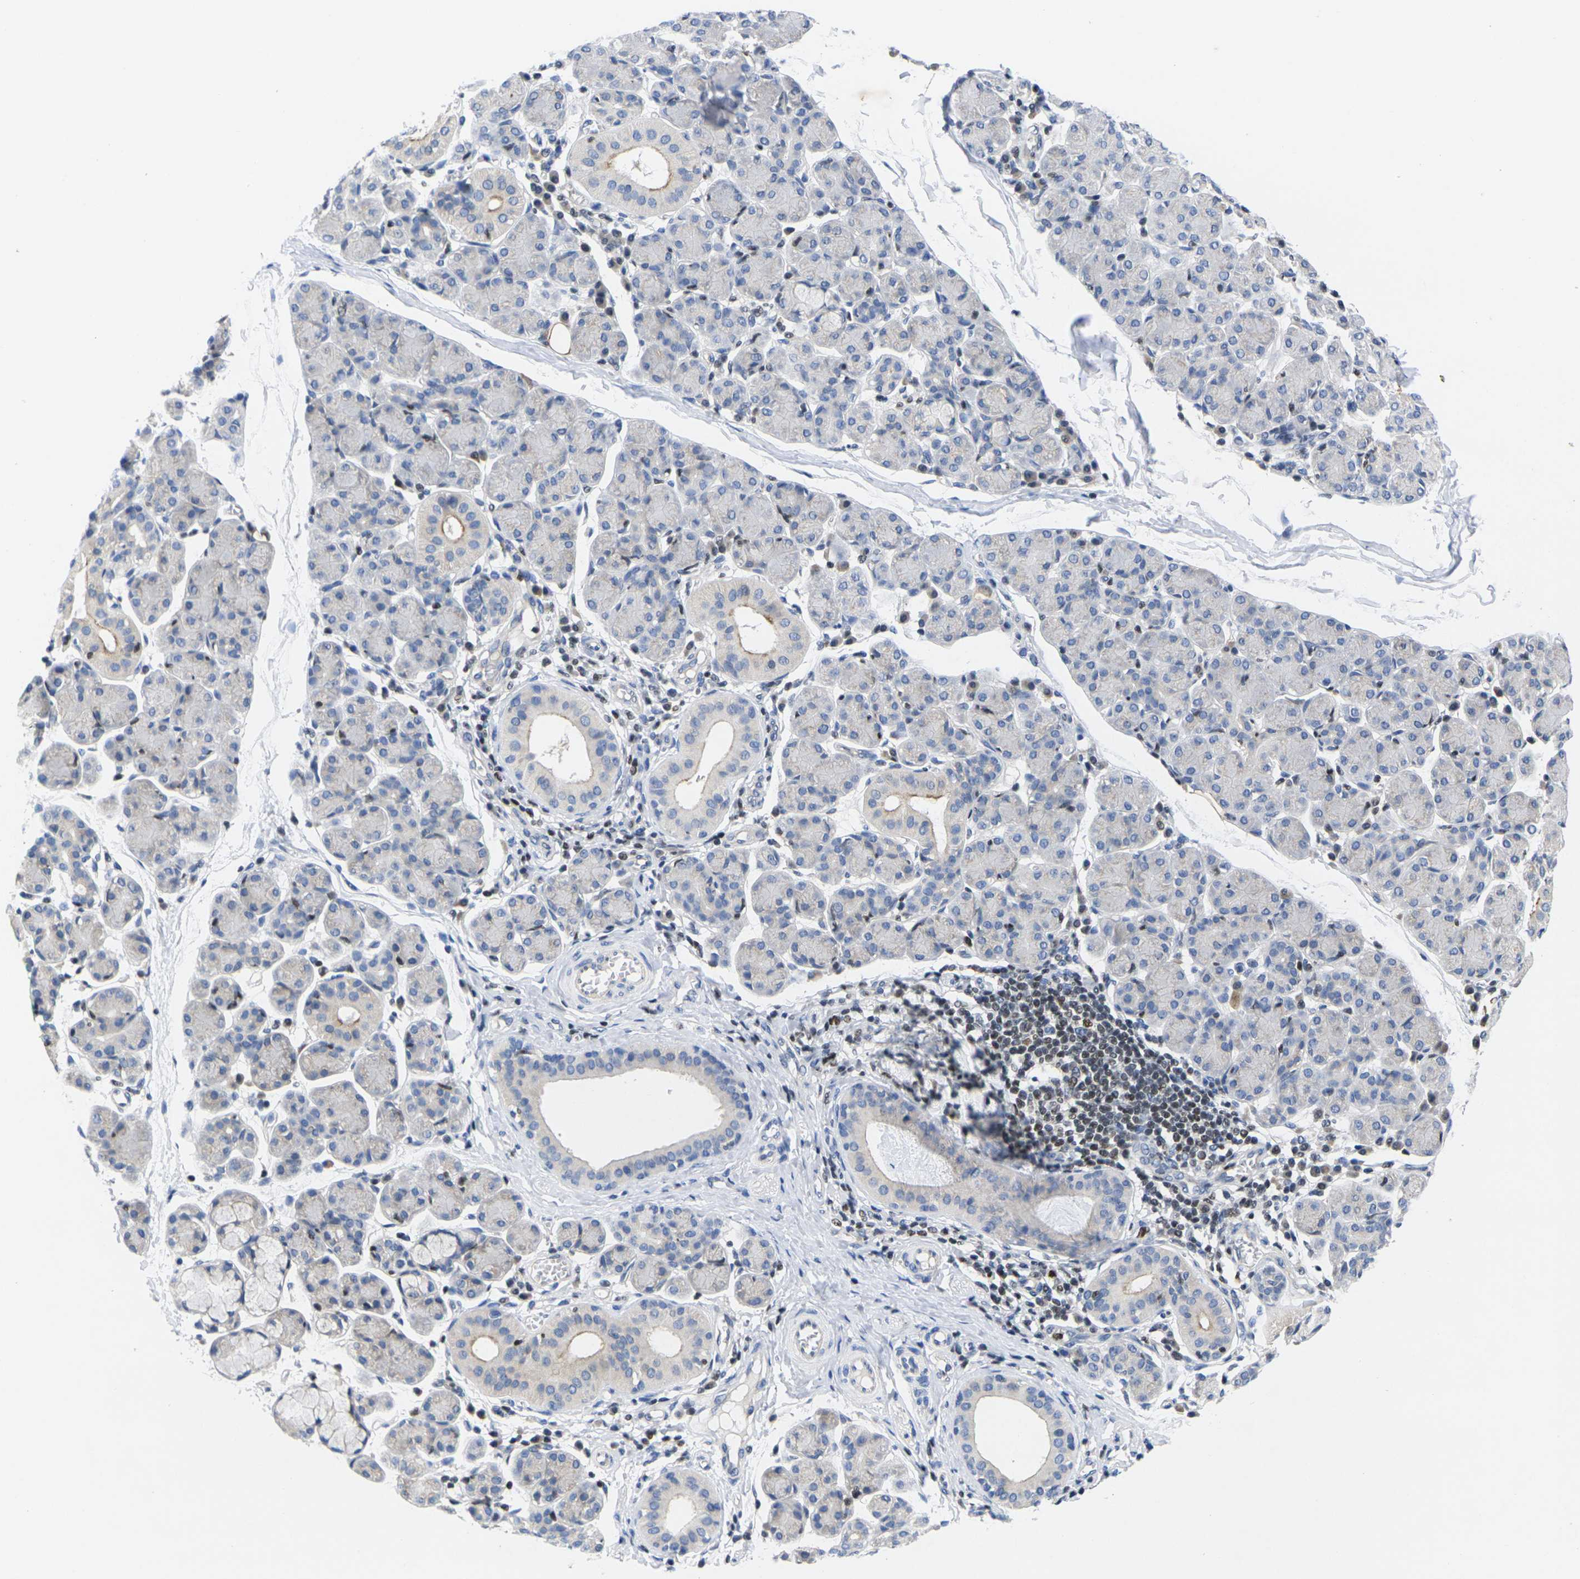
{"staining": {"intensity": "negative", "quantity": "none", "location": "none"}, "tissue": "salivary gland", "cell_type": "Glandular cells", "image_type": "normal", "snomed": [{"axis": "morphology", "description": "Normal tissue, NOS"}, {"axis": "morphology", "description": "Inflammation, NOS"}, {"axis": "topography", "description": "Lymph node"}, {"axis": "topography", "description": "Salivary gland"}], "caption": "Image shows no significant protein expression in glandular cells of benign salivary gland. The staining was performed using DAB (3,3'-diaminobenzidine) to visualize the protein expression in brown, while the nuclei were stained in blue with hematoxylin (Magnification: 20x).", "gene": "IKZF1", "patient": {"sex": "male", "age": 3}}